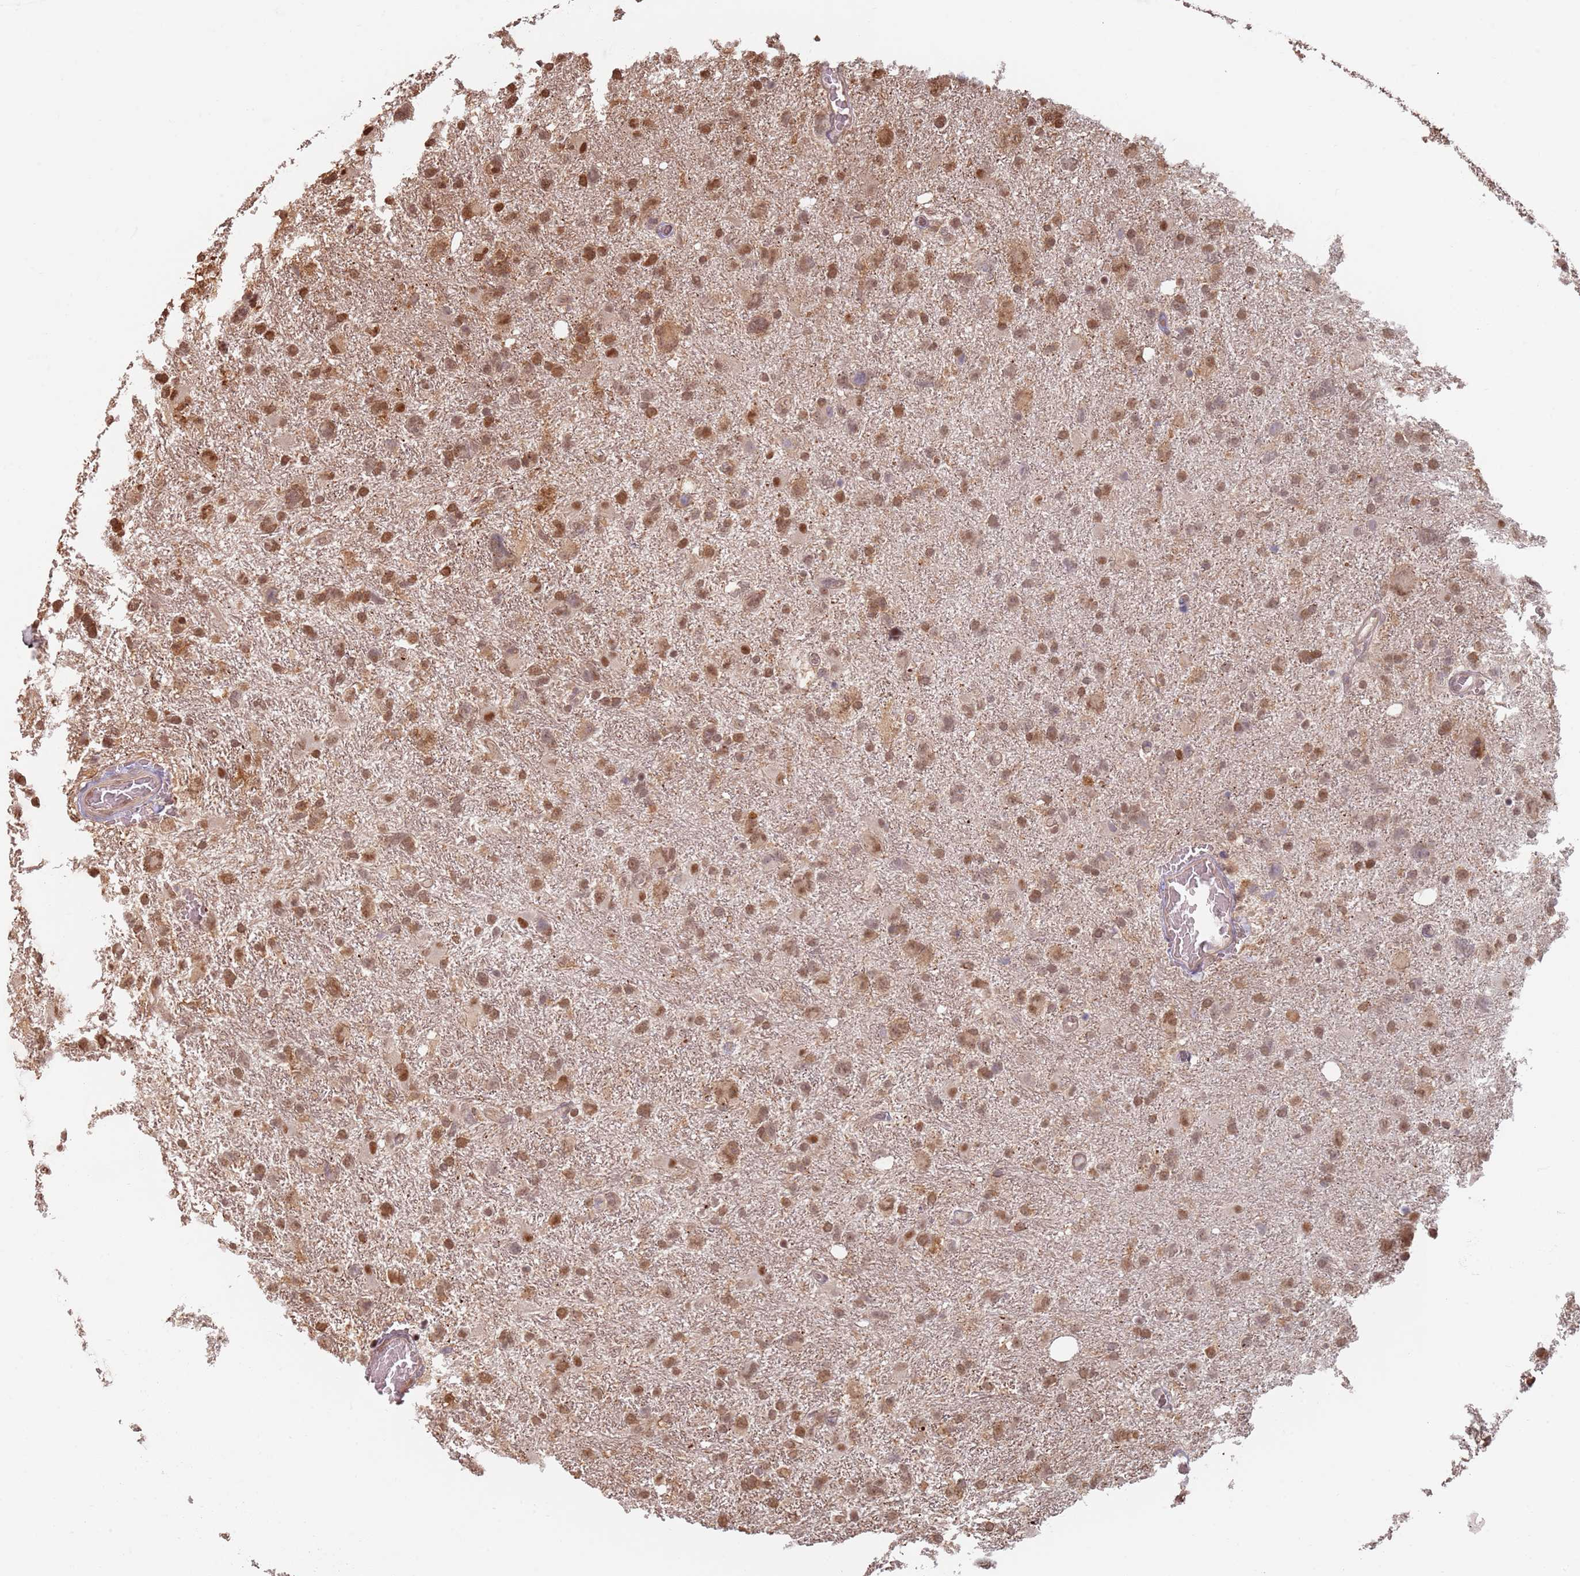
{"staining": {"intensity": "moderate", "quantity": ">75%", "location": "cytoplasmic/membranous,nuclear"}, "tissue": "glioma", "cell_type": "Tumor cells", "image_type": "cancer", "snomed": [{"axis": "morphology", "description": "Glioma, malignant, High grade"}, {"axis": "topography", "description": "Brain"}], "caption": "IHC (DAB (3,3'-diaminobenzidine)) staining of malignant high-grade glioma demonstrates moderate cytoplasmic/membranous and nuclear protein expression in approximately >75% of tumor cells. (brown staining indicates protein expression, while blue staining denotes nuclei).", "gene": "PLSCR5", "patient": {"sex": "male", "age": 61}}